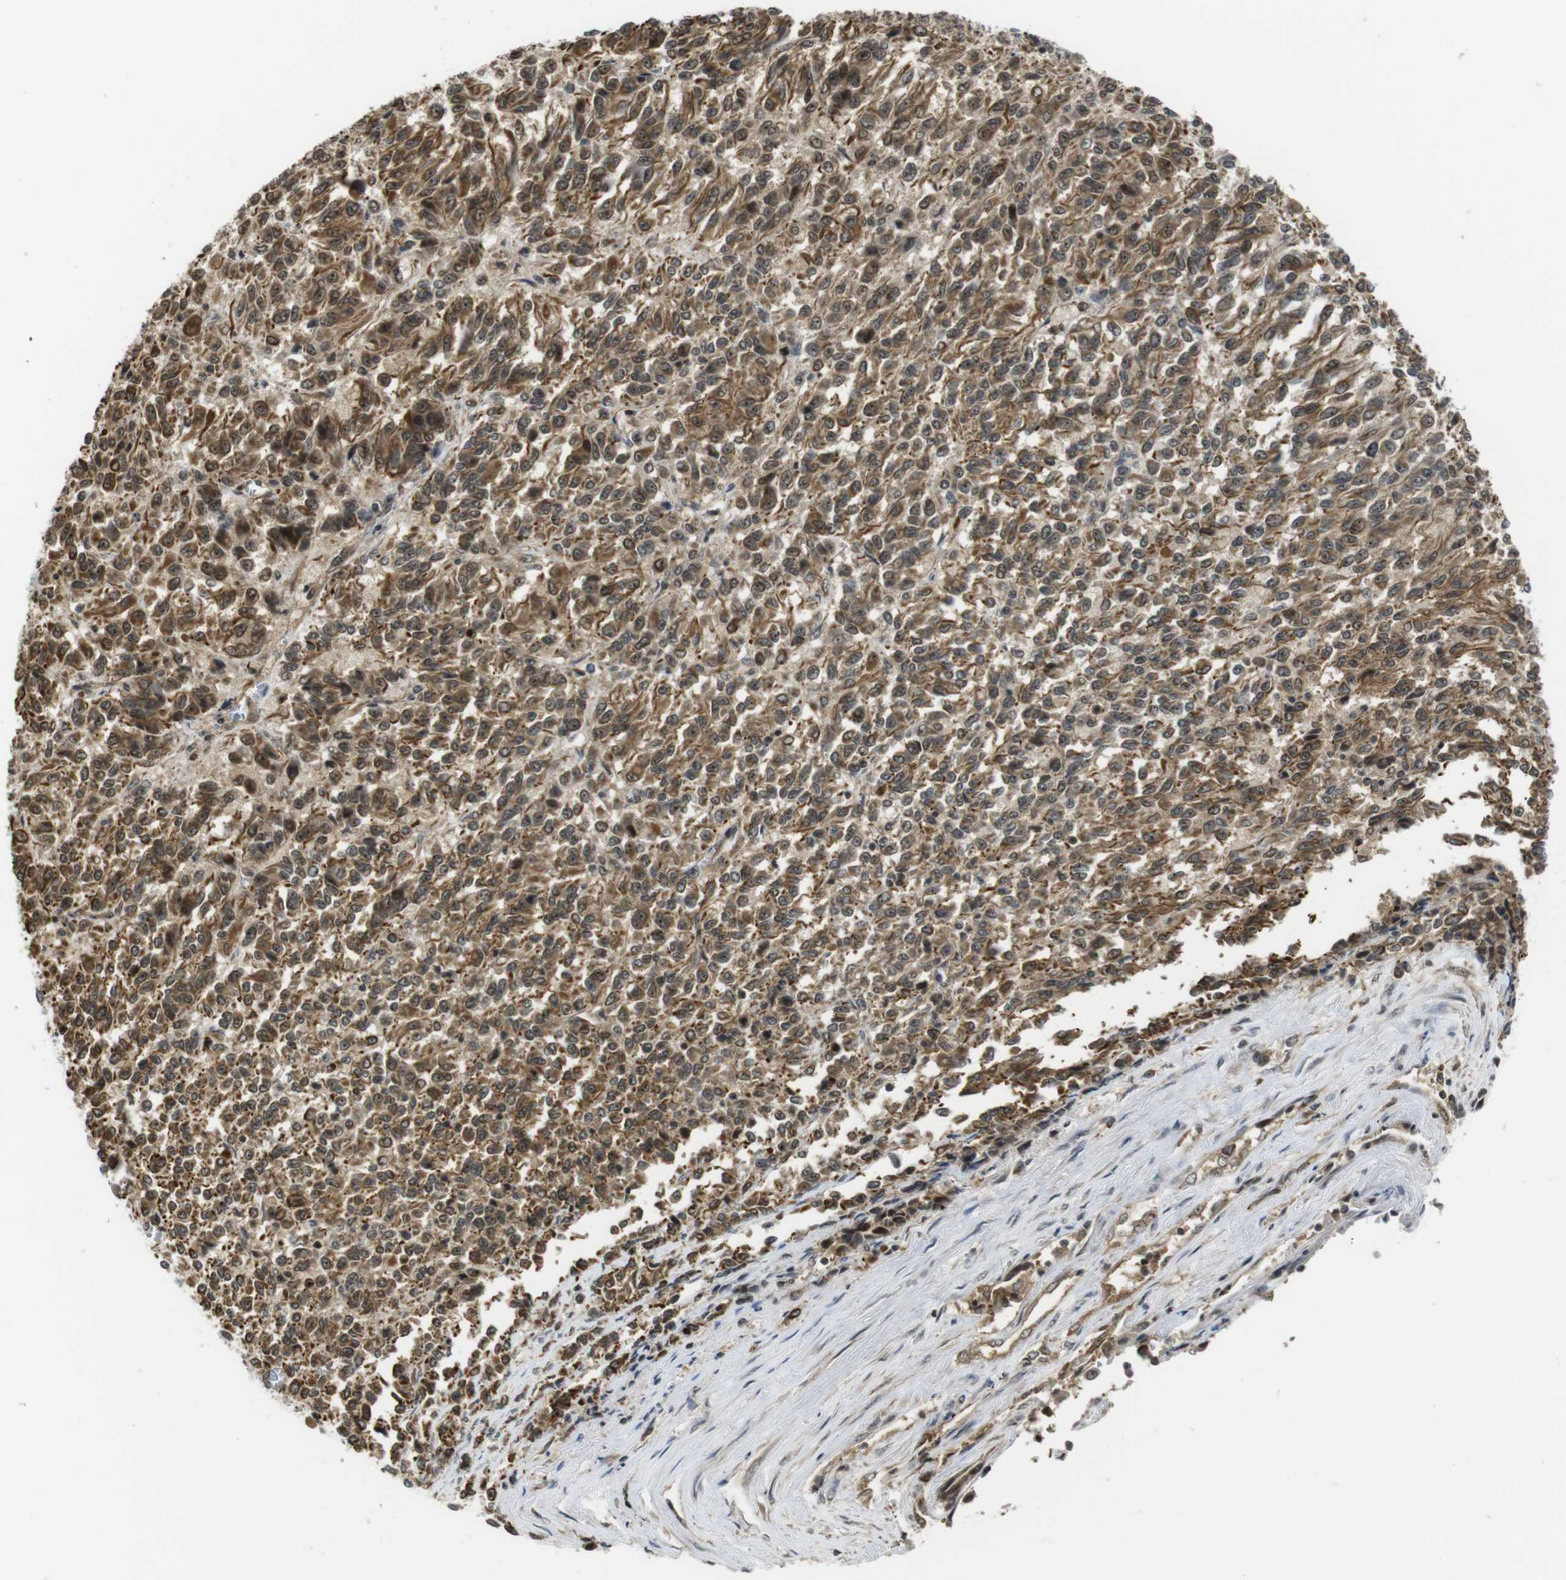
{"staining": {"intensity": "moderate", "quantity": ">75%", "location": "cytoplasmic/membranous,nuclear"}, "tissue": "melanoma", "cell_type": "Tumor cells", "image_type": "cancer", "snomed": [{"axis": "morphology", "description": "Malignant melanoma, Metastatic site"}, {"axis": "topography", "description": "Lung"}], "caption": "Malignant melanoma (metastatic site) was stained to show a protein in brown. There is medium levels of moderate cytoplasmic/membranous and nuclear expression in about >75% of tumor cells.", "gene": "CC2D1A", "patient": {"sex": "male", "age": 64}}